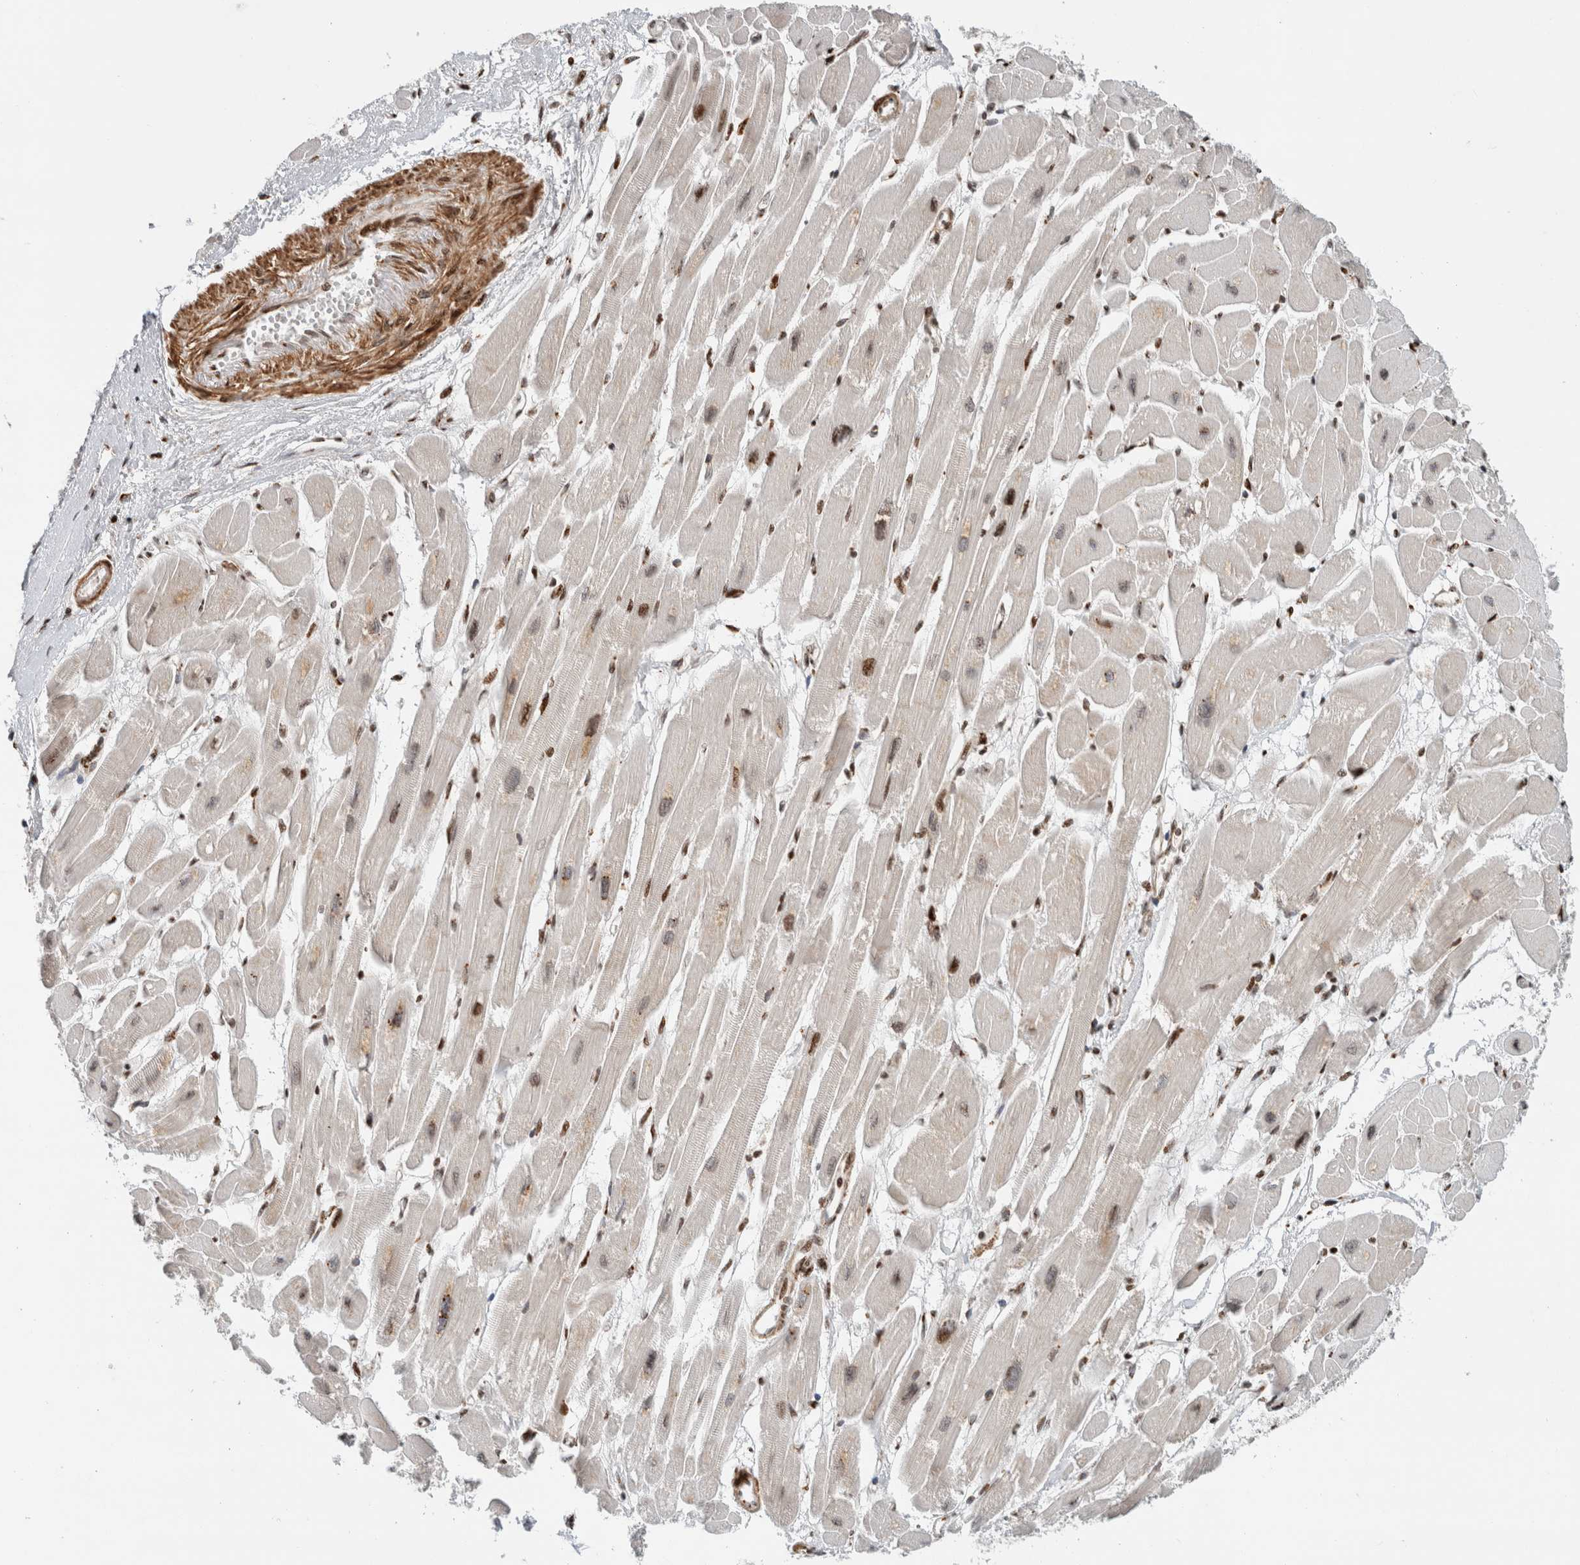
{"staining": {"intensity": "moderate", "quantity": "25%-75%", "location": "nuclear"}, "tissue": "heart muscle", "cell_type": "Cardiomyocytes", "image_type": "normal", "snomed": [{"axis": "morphology", "description": "Normal tissue, NOS"}, {"axis": "topography", "description": "Heart"}], "caption": "Immunohistochemical staining of unremarkable human heart muscle demonstrates medium levels of moderate nuclear positivity in approximately 25%-75% of cardiomyocytes.", "gene": "GINS4", "patient": {"sex": "female", "age": 54}}